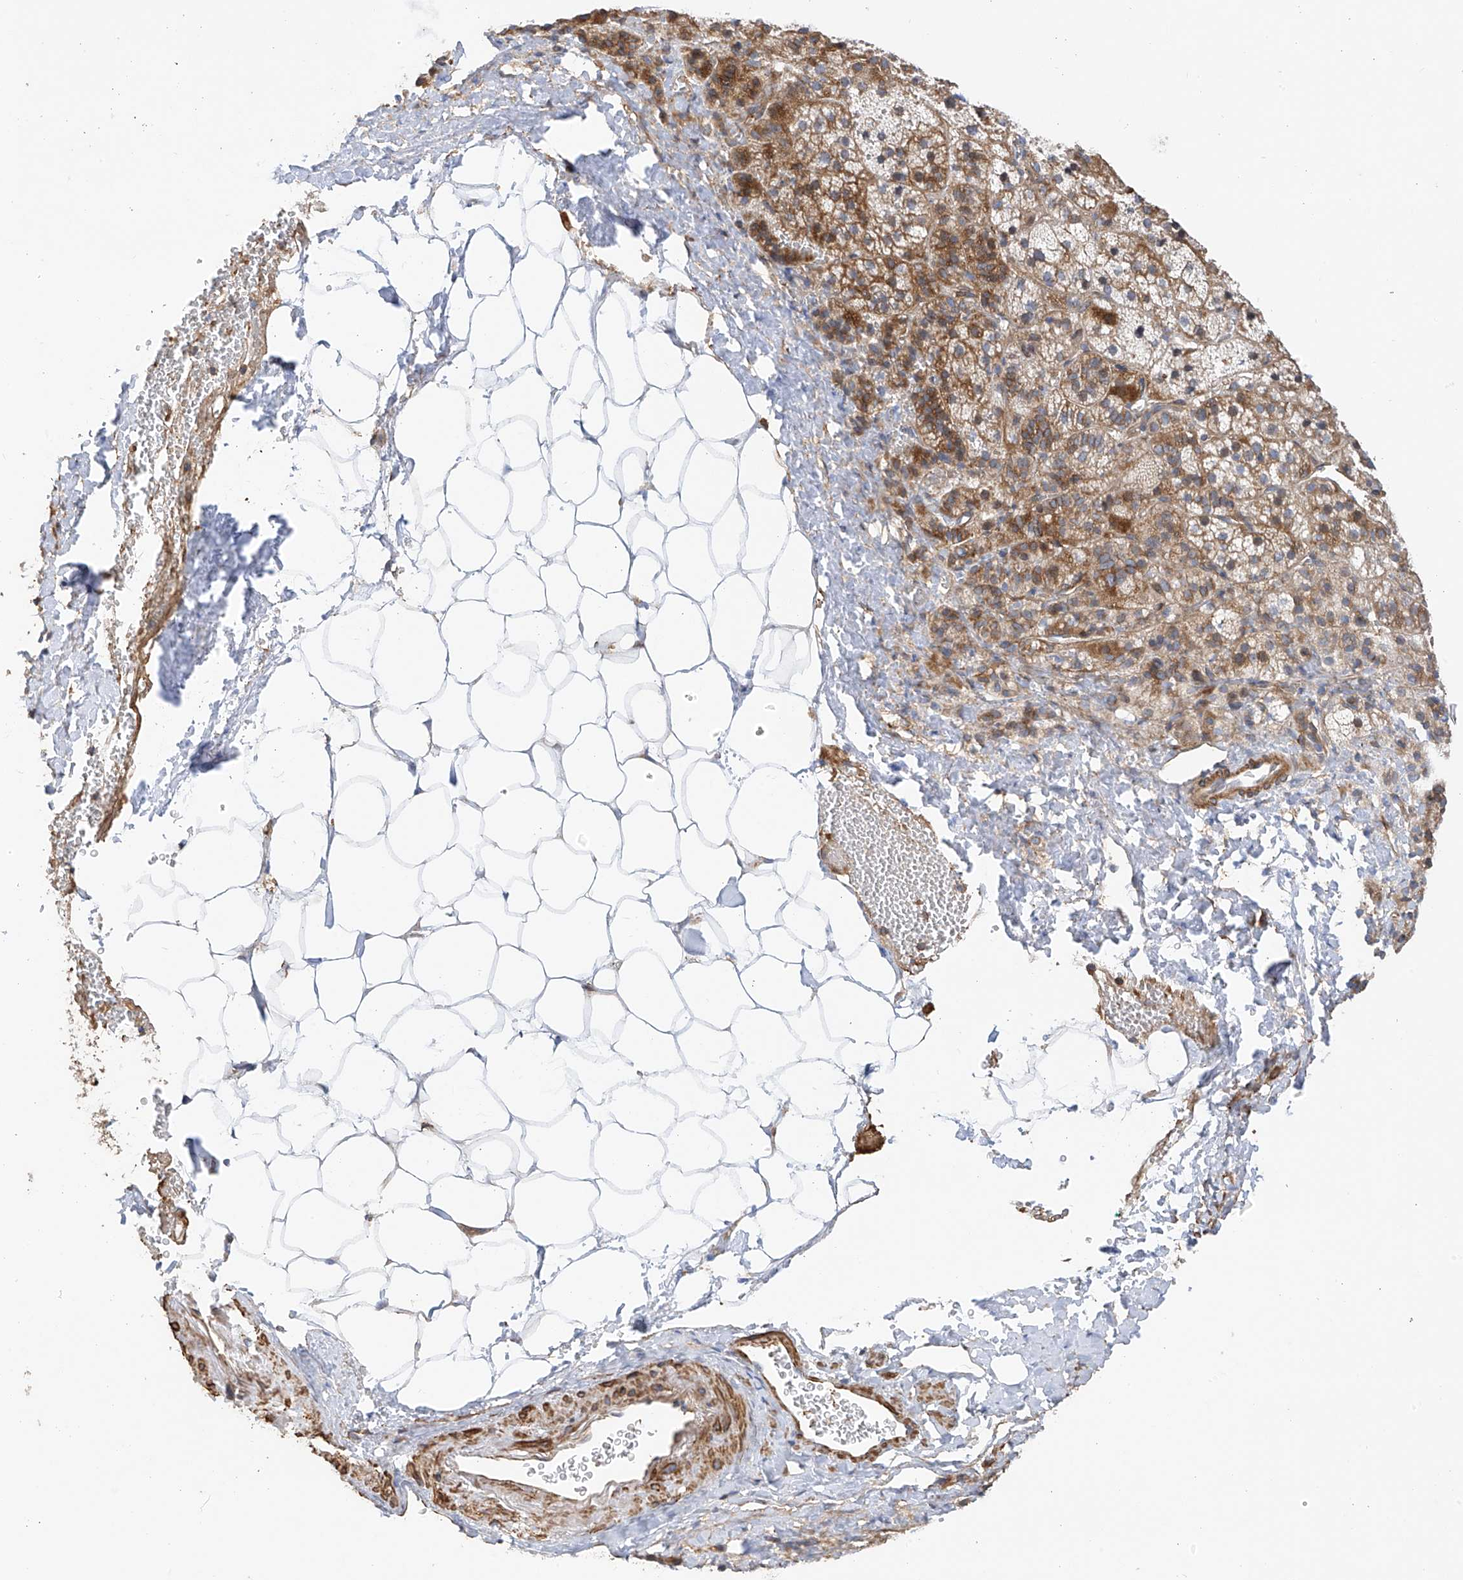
{"staining": {"intensity": "moderate", "quantity": "25%-75%", "location": "cytoplasmic/membranous"}, "tissue": "adrenal gland", "cell_type": "Glandular cells", "image_type": "normal", "snomed": [{"axis": "morphology", "description": "Normal tissue, NOS"}, {"axis": "topography", "description": "Adrenal gland"}], "caption": "Immunohistochemical staining of benign adrenal gland shows moderate cytoplasmic/membranous protein expression in about 25%-75% of glandular cells.", "gene": "SLC43A3", "patient": {"sex": "female", "age": 57}}